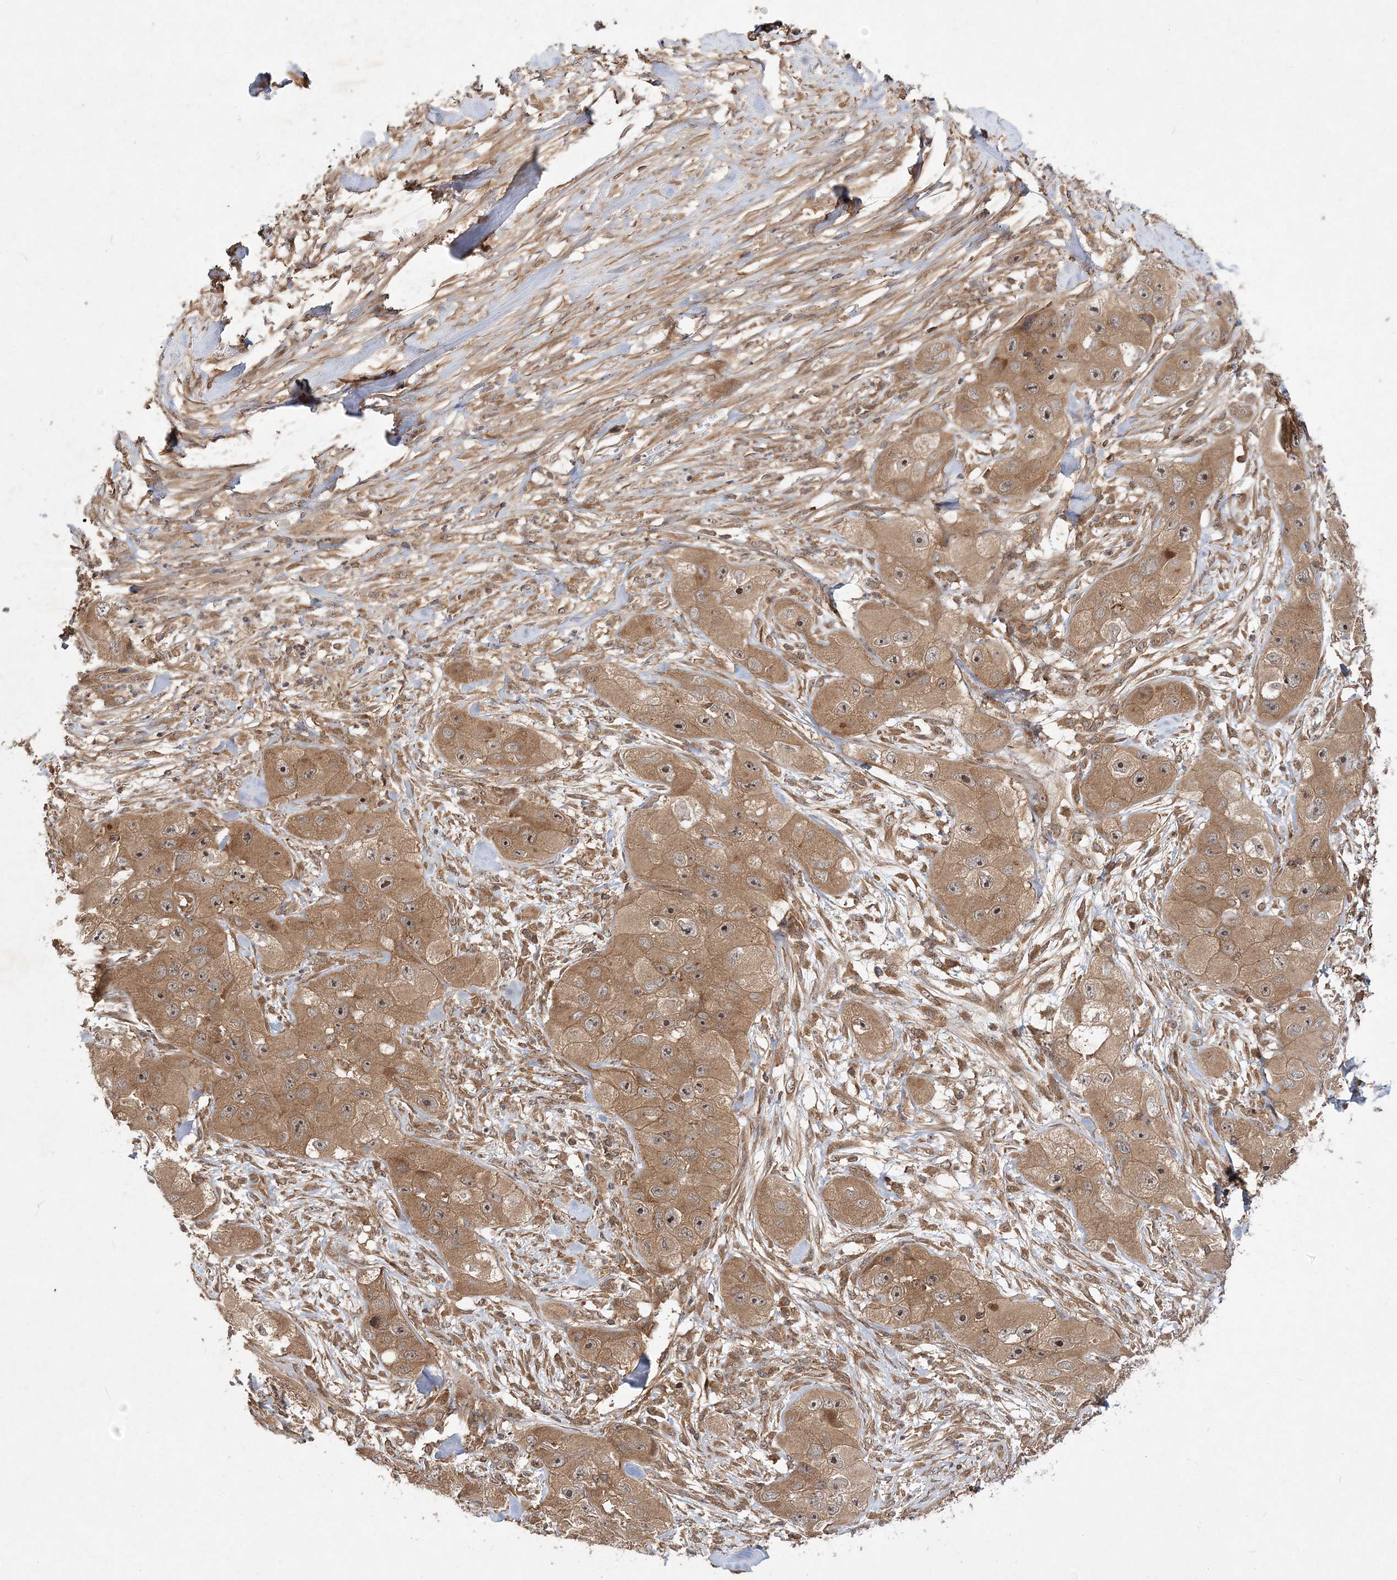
{"staining": {"intensity": "moderate", "quantity": ">75%", "location": "cytoplasmic/membranous"}, "tissue": "skin cancer", "cell_type": "Tumor cells", "image_type": "cancer", "snomed": [{"axis": "morphology", "description": "Squamous cell carcinoma, NOS"}, {"axis": "topography", "description": "Skin"}, {"axis": "topography", "description": "Subcutis"}], "caption": "Immunohistochemistry staining of skin squamous cell carcinoma, which reveals medium levels of moderate cytoplasmic/membranous positivity in approximately >75% of tumor cells indicating moderate cytoplasmic/membranous protein expression. The staining was performed using DAB (brown) for protein detection and nuclei were counterstained in hematoxylin (blue).", "gene": "TMEM9B", "patient": {"sex": "male", "age": 73}}